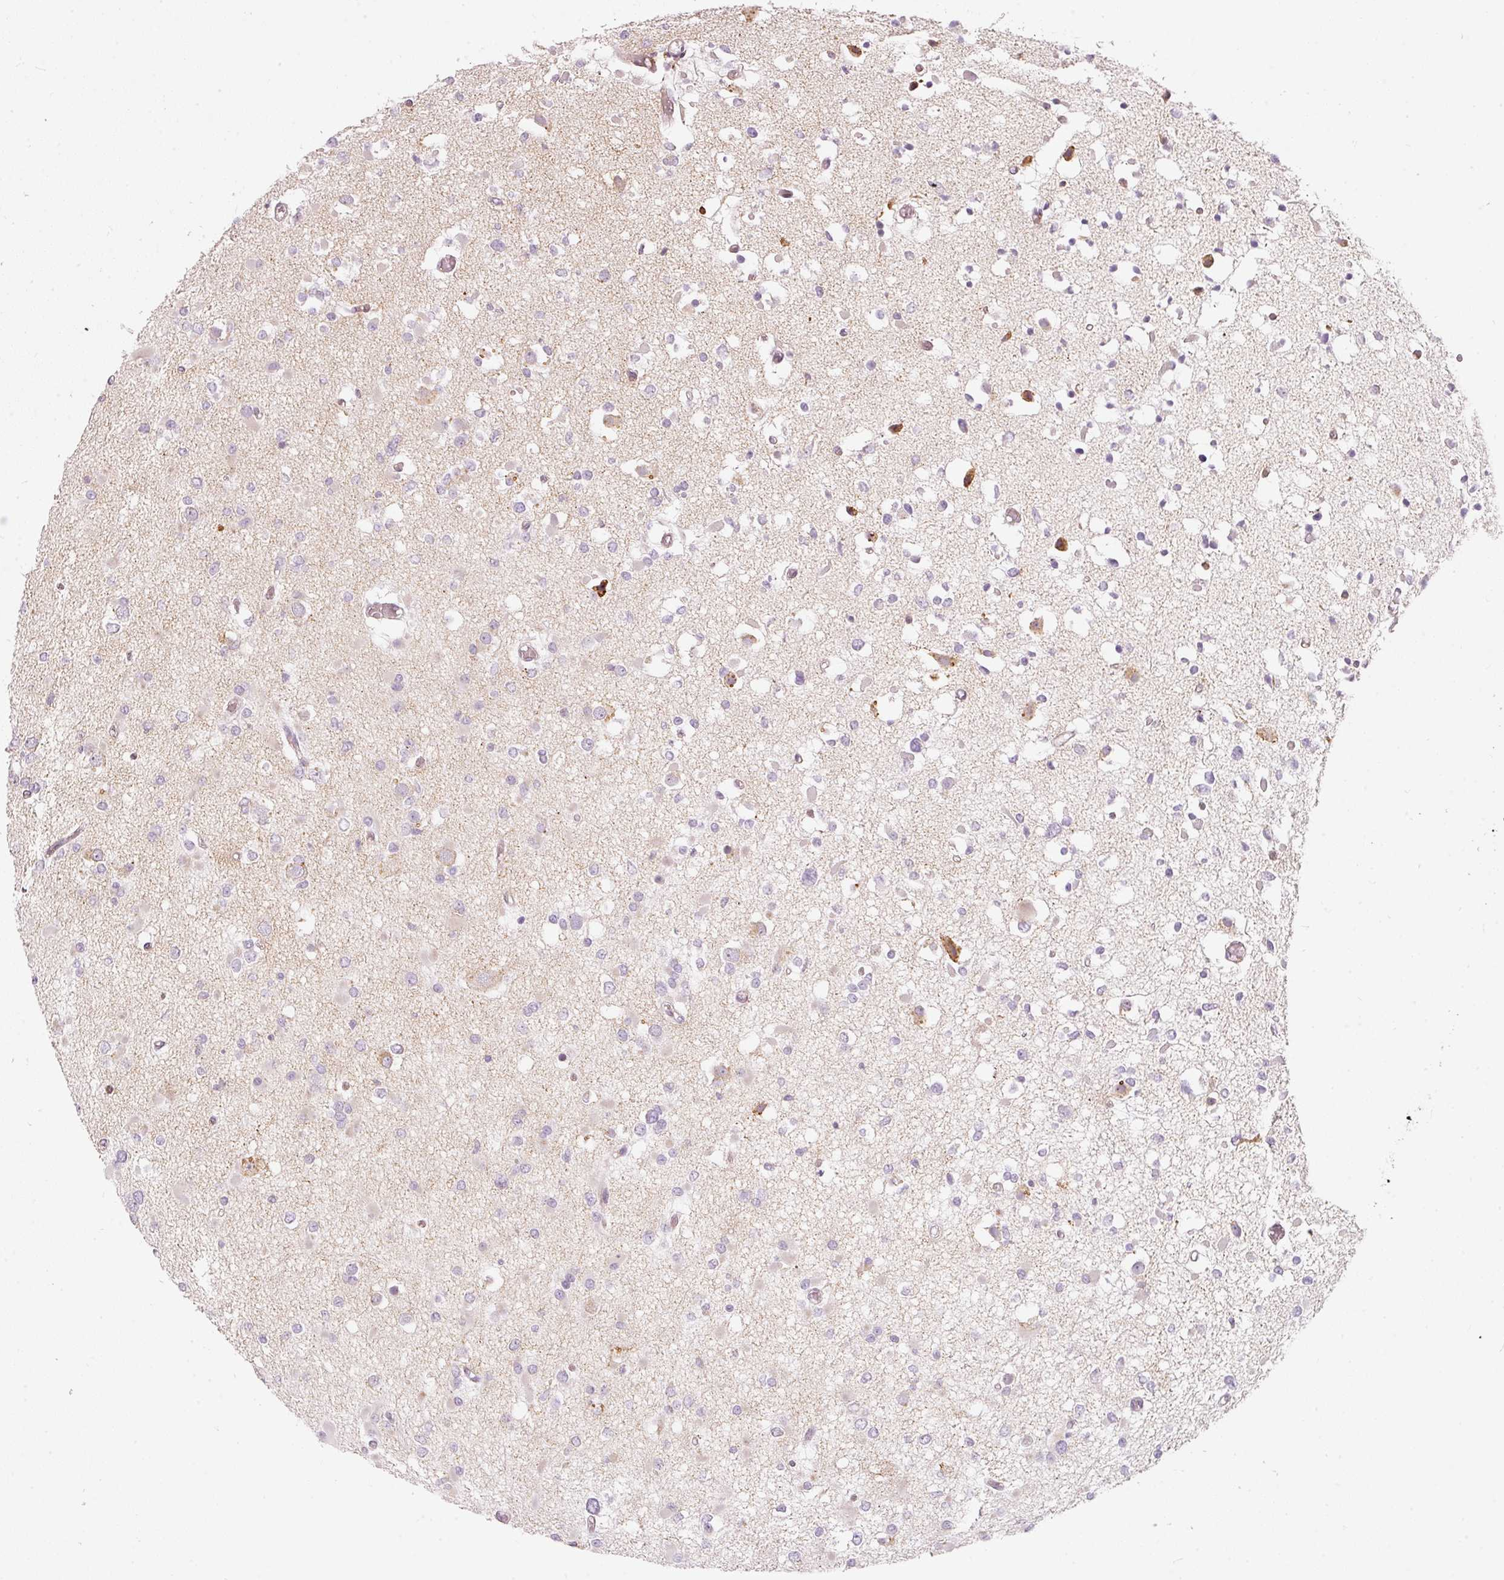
{"staining": {"intensity": "negative", "quantity": "none", "location": "none"}, "tissue": "glioma", "cell_type": "Tumor cells", "image_type": "cancer", "snomed": [{"axis": "morphology", "description": "Glioma, malignant, Low grade"}, {"axis": "topography", "description": "Brain"}], "caption": "This is an IHC image of glioma. There is no staining in tumor cells.", "gene": "SNAPC5", "patient": {"sex": "female", "age": 22}}